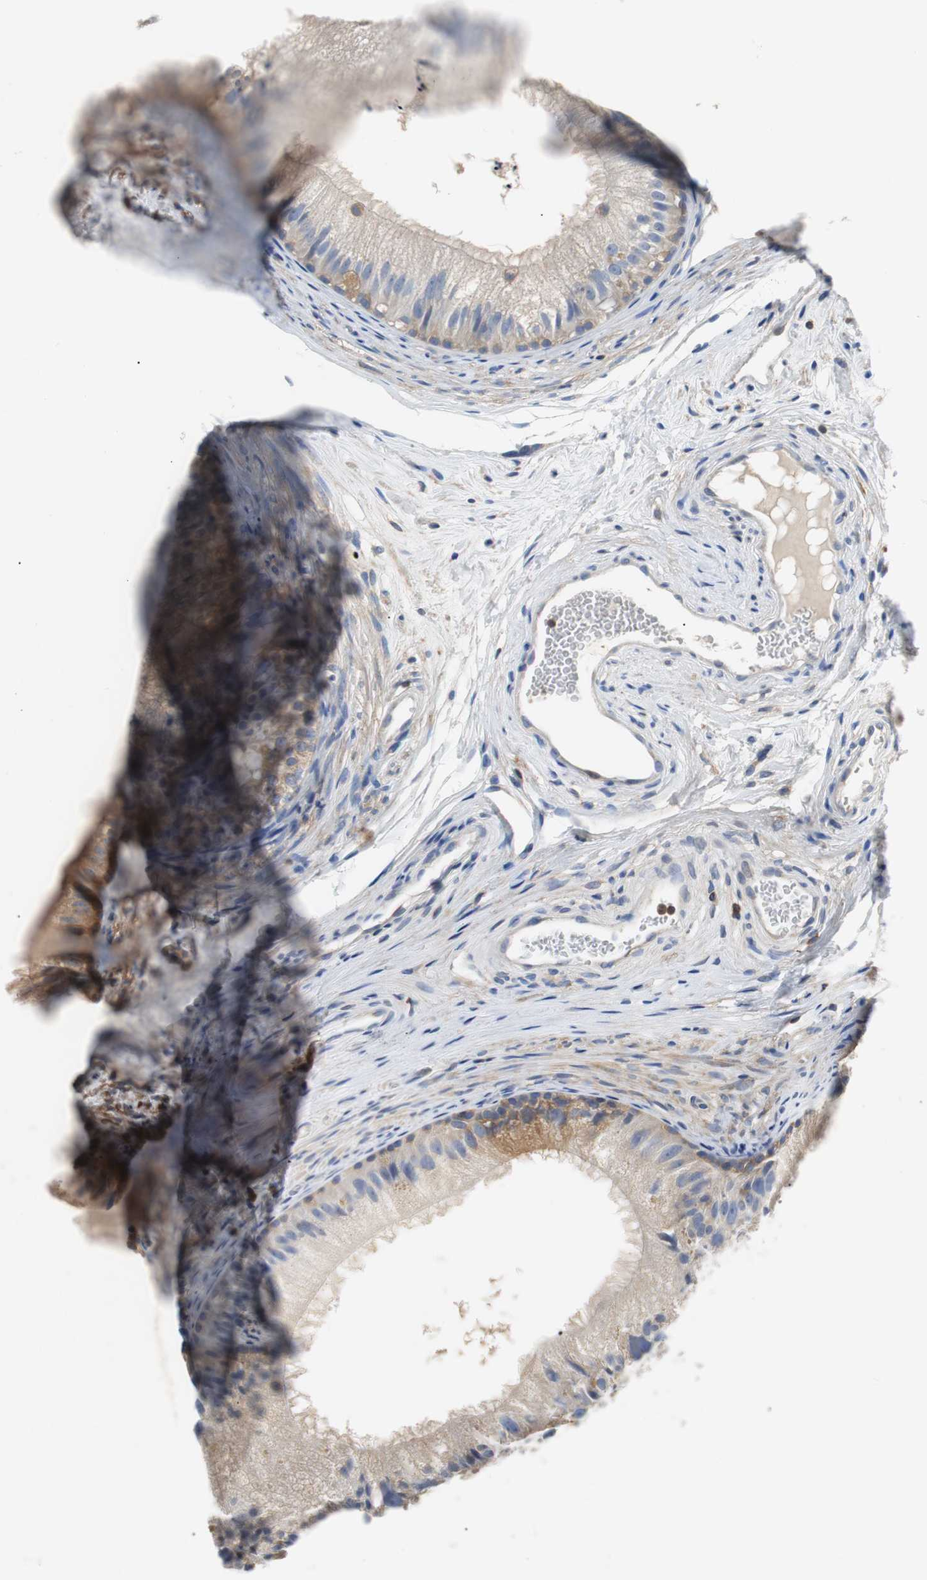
{"staining": {"intensity": "moderate", "quantity": "25%-75%", "location": "cytoplasmic/membranous"}, "tissue": "epididymis", "cell_type": "Glandular cells", "image_type": "normal", "snomed": [{"axis": "morphology", "description": "Normal tissue, NOS"}, {"axis": "topography", "description": "Epididymis"}], "caption": "Immunohistochemistry (IHC) (DAB) staining of unremarkable epididymis displays moderate cytoplasmic/membranous protein expression in about 25%-75% of glandular cells. The staining was performed using DAB (3,3'-diaminobenzidine) to visualize the protein expression in brown, while the nuclei were stained in blue with hematoxylin (Magnification: 20x).", "gene": "TSC22D4", "patient": {"sex": "male", "age": 56}}